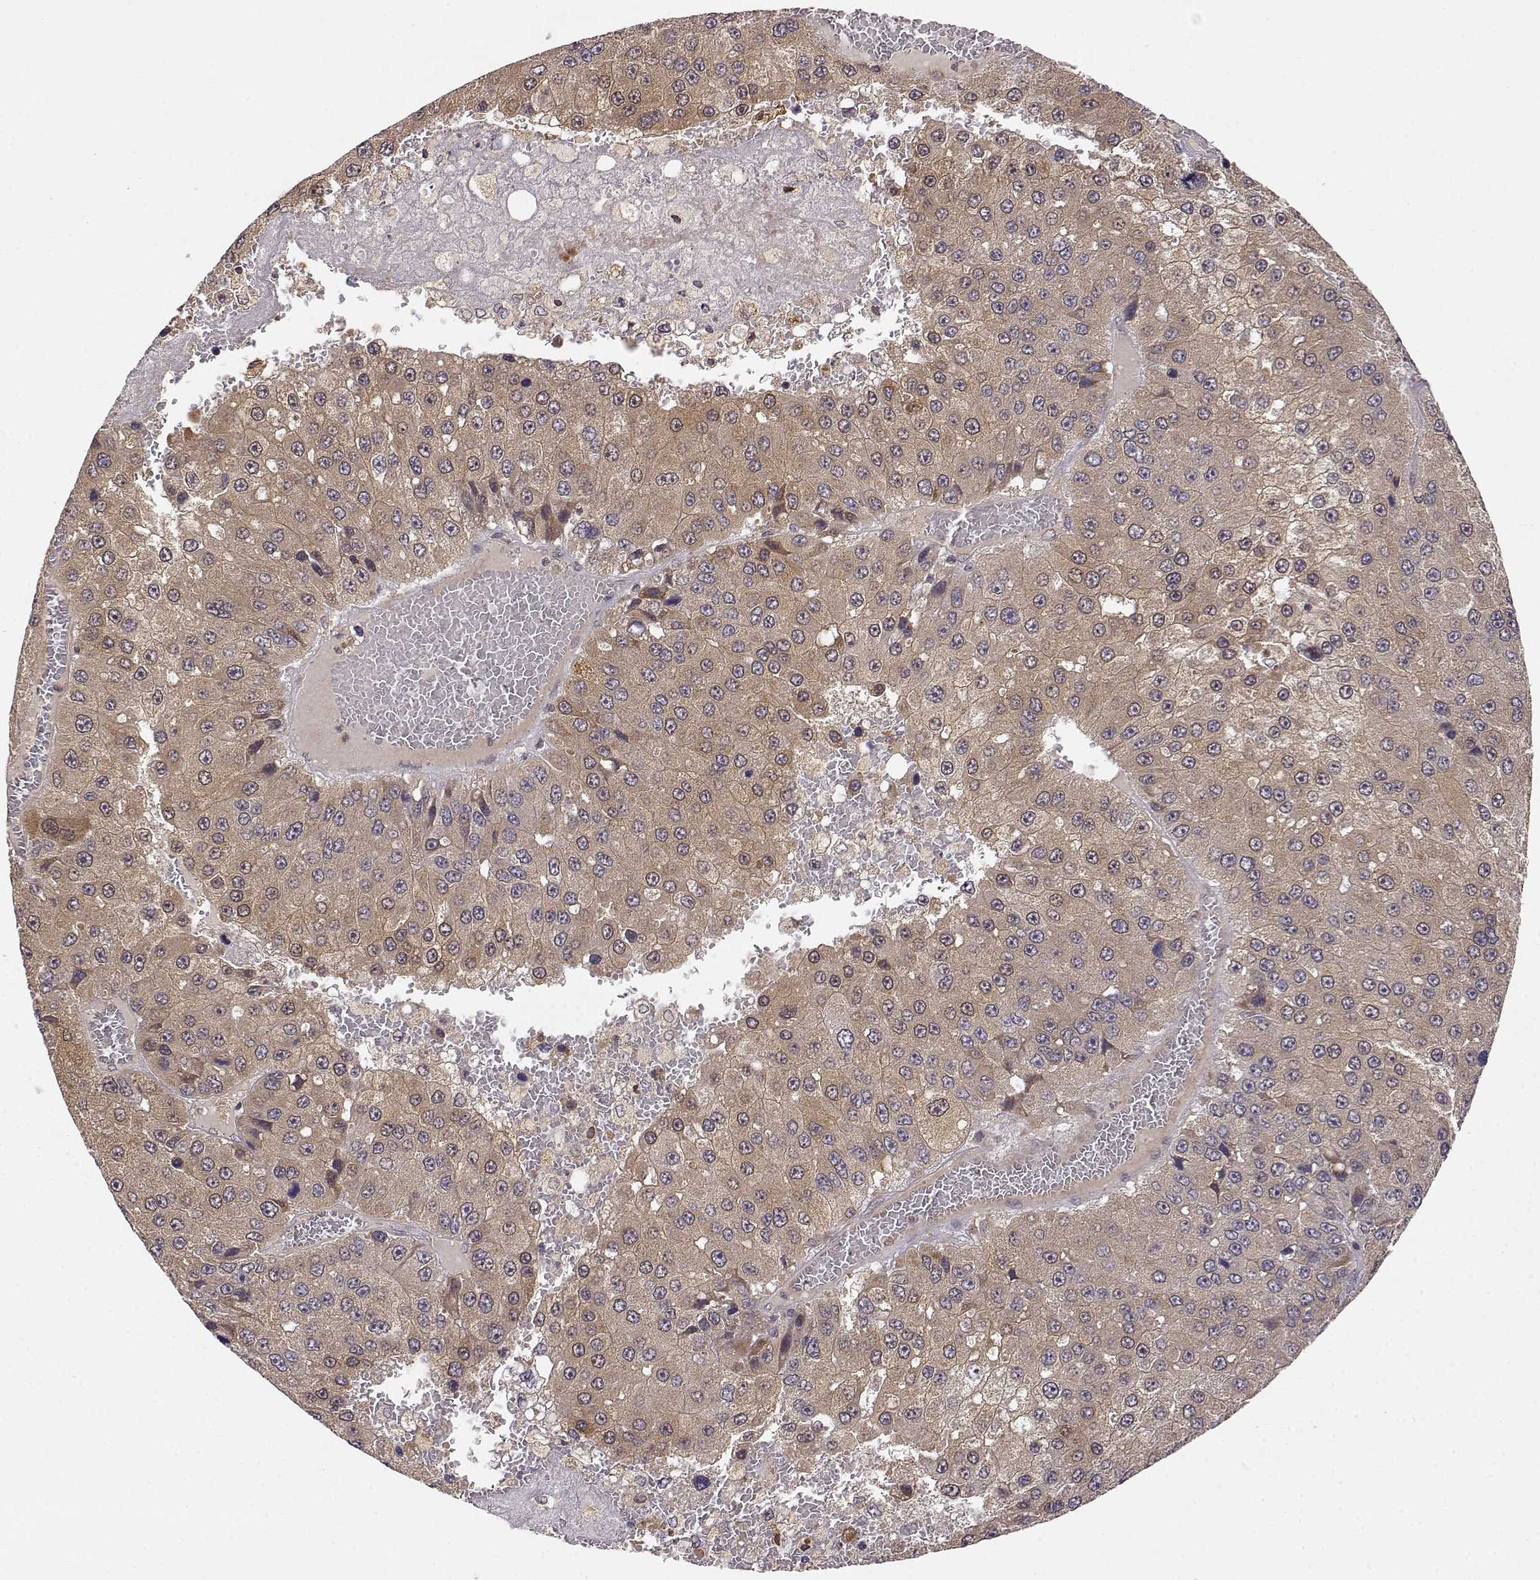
{"staining": {"intensity": "negative", "quantity": "none", "location": "none"}, "tissue": "liver cancer", "cell_type": "Tumor cells", "image_type": "cancer", "snomed": [{"axis": "morphology", "description": "Carcinoma, Hepatocellular, NOS"}, {"axis": "topography", "description": "Liver"}], "caption": "Tumor cells show no significant protein staining in liver hepatocellular carcinoma.", "gene": "ERGIC2", "patient": {"sex": "female", "age": 73}}